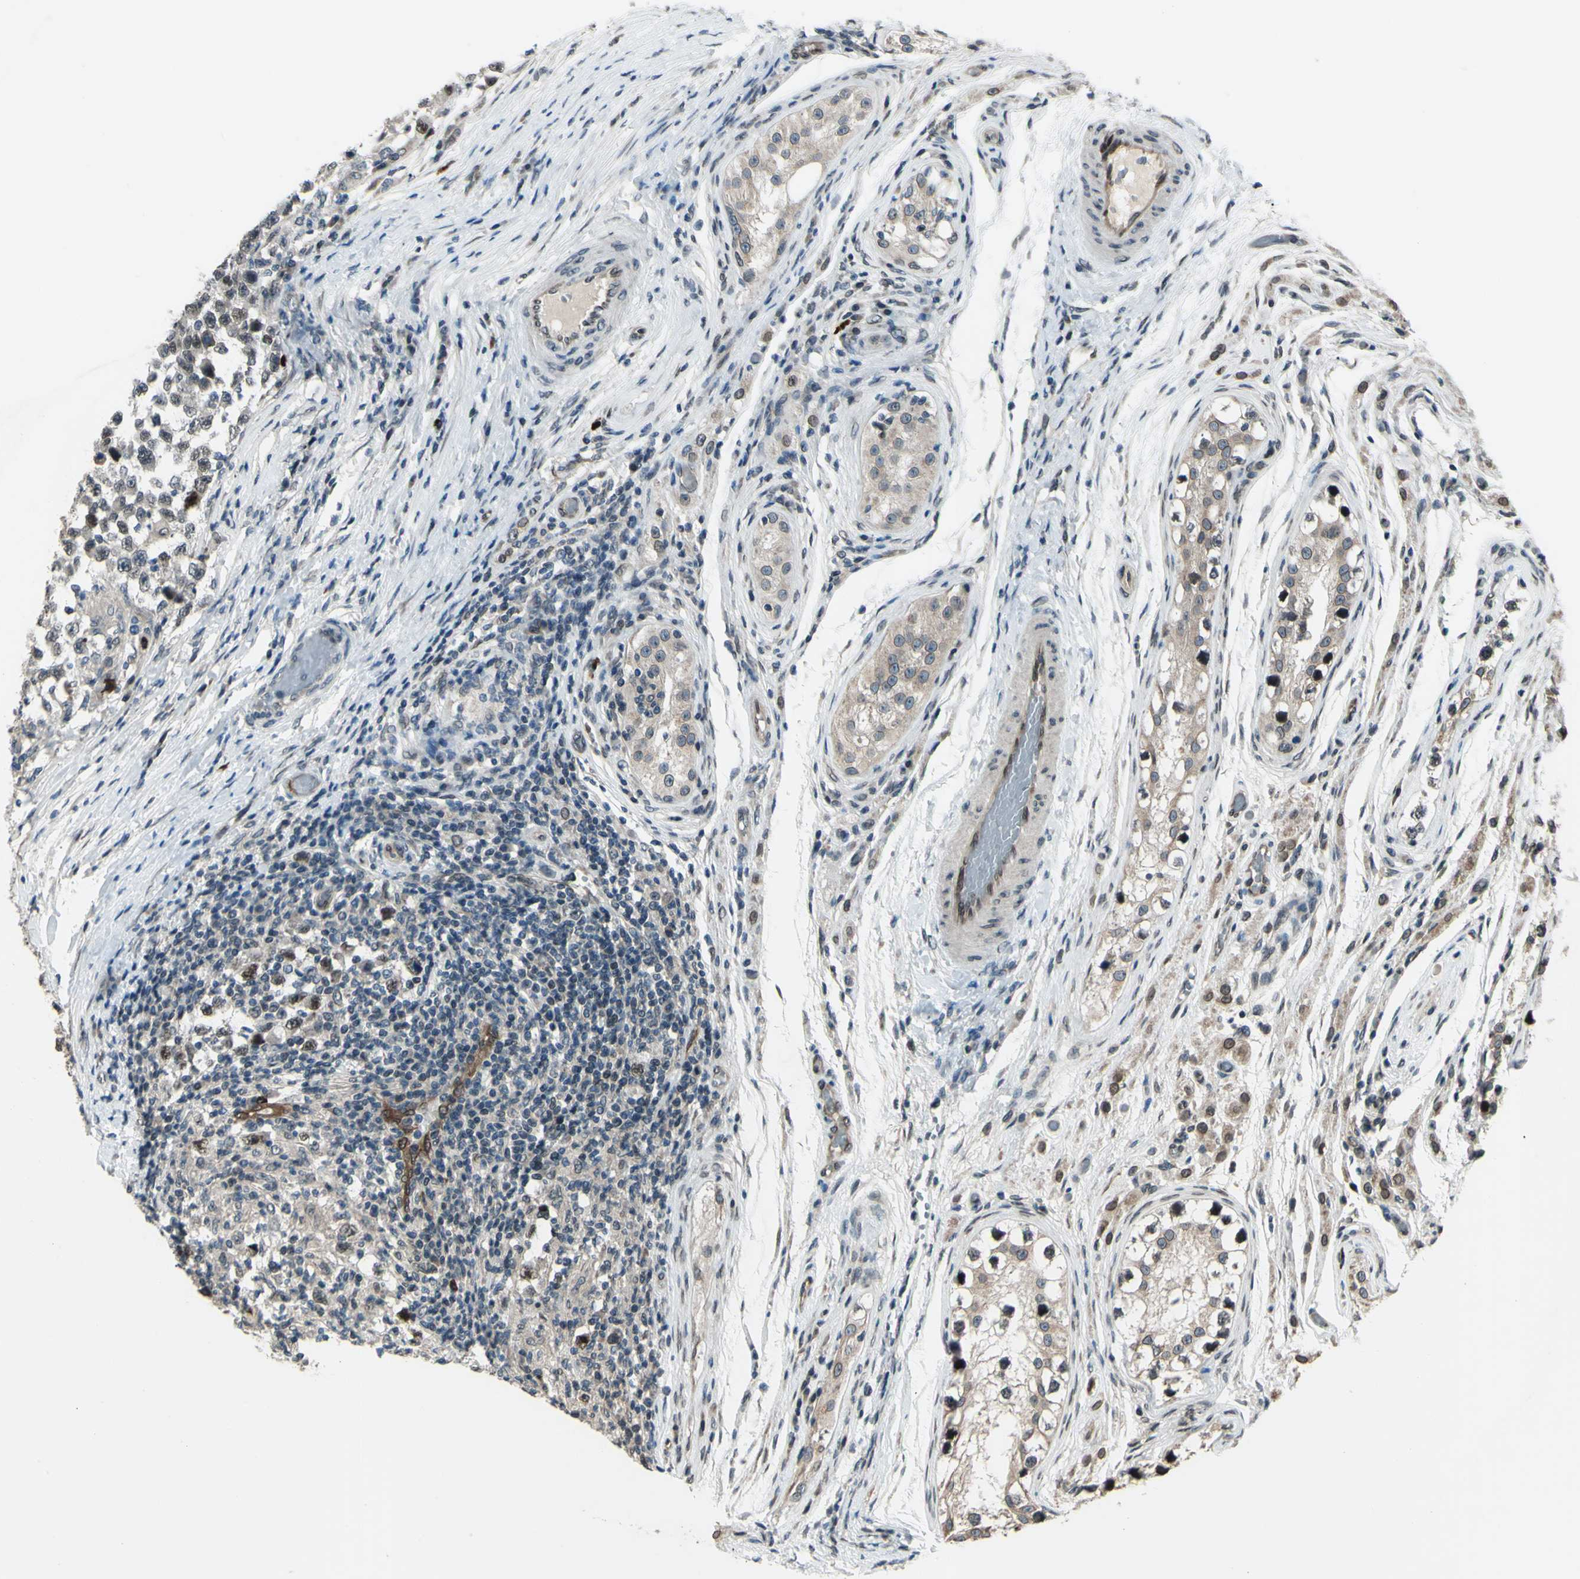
{"staining": {"intensity": "weak", "quantity": "25%-75%", "location": "nuclear"}, "tissue": "testis cancer", "cell_type": "Tumor cells", "image_type": "cancer", "snomed": [{"axis": "morphology", "description": "Carcinoma, Embryonal, NOS"}, {"axis": "topography", "description": "Testis"}], "caption": "A photomicrograph of human testis cancer stained for a protein exhibits weak nuclear brown staining in tumor cells.", "gene": "MLF2", "patient": {"sex": "male", "age": 21}}